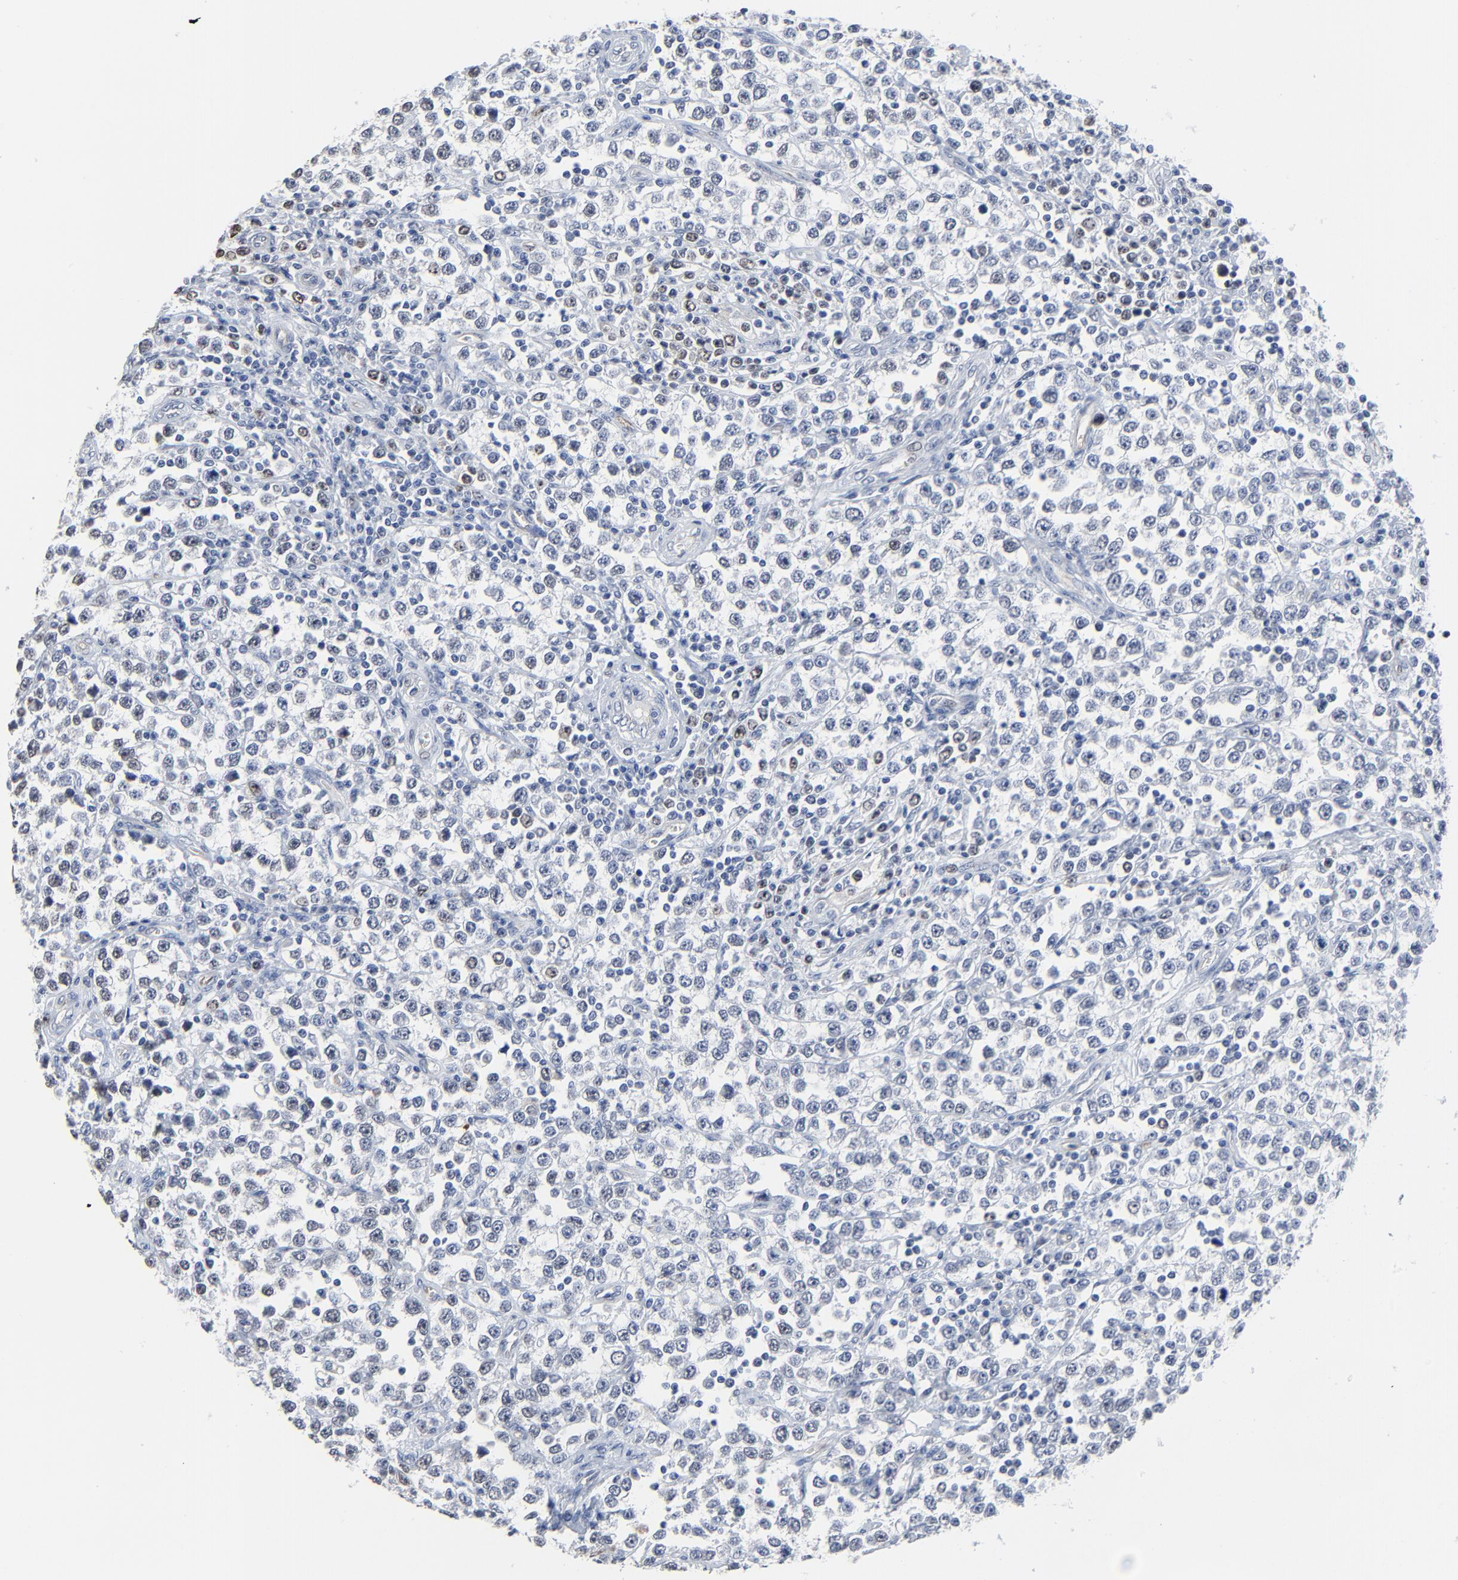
{"staining": {"intensity": "weak", "quantity": "<25%", "location": "nuclear"}, "tissue": "testis cancer", "cell_type": "Tumor cells", "image_type": "cancer", "snomed": [{"axis": "morphology", "description": "Seminoma, NOS"}, {"axis": "topography", "description": "Testis"}], "caption": "Histopathology image shows no protein positivity in tumor cells of testis cancer tissue.", "gene": "BIRC3", "patient": {"sex": "male", "age": 25}}